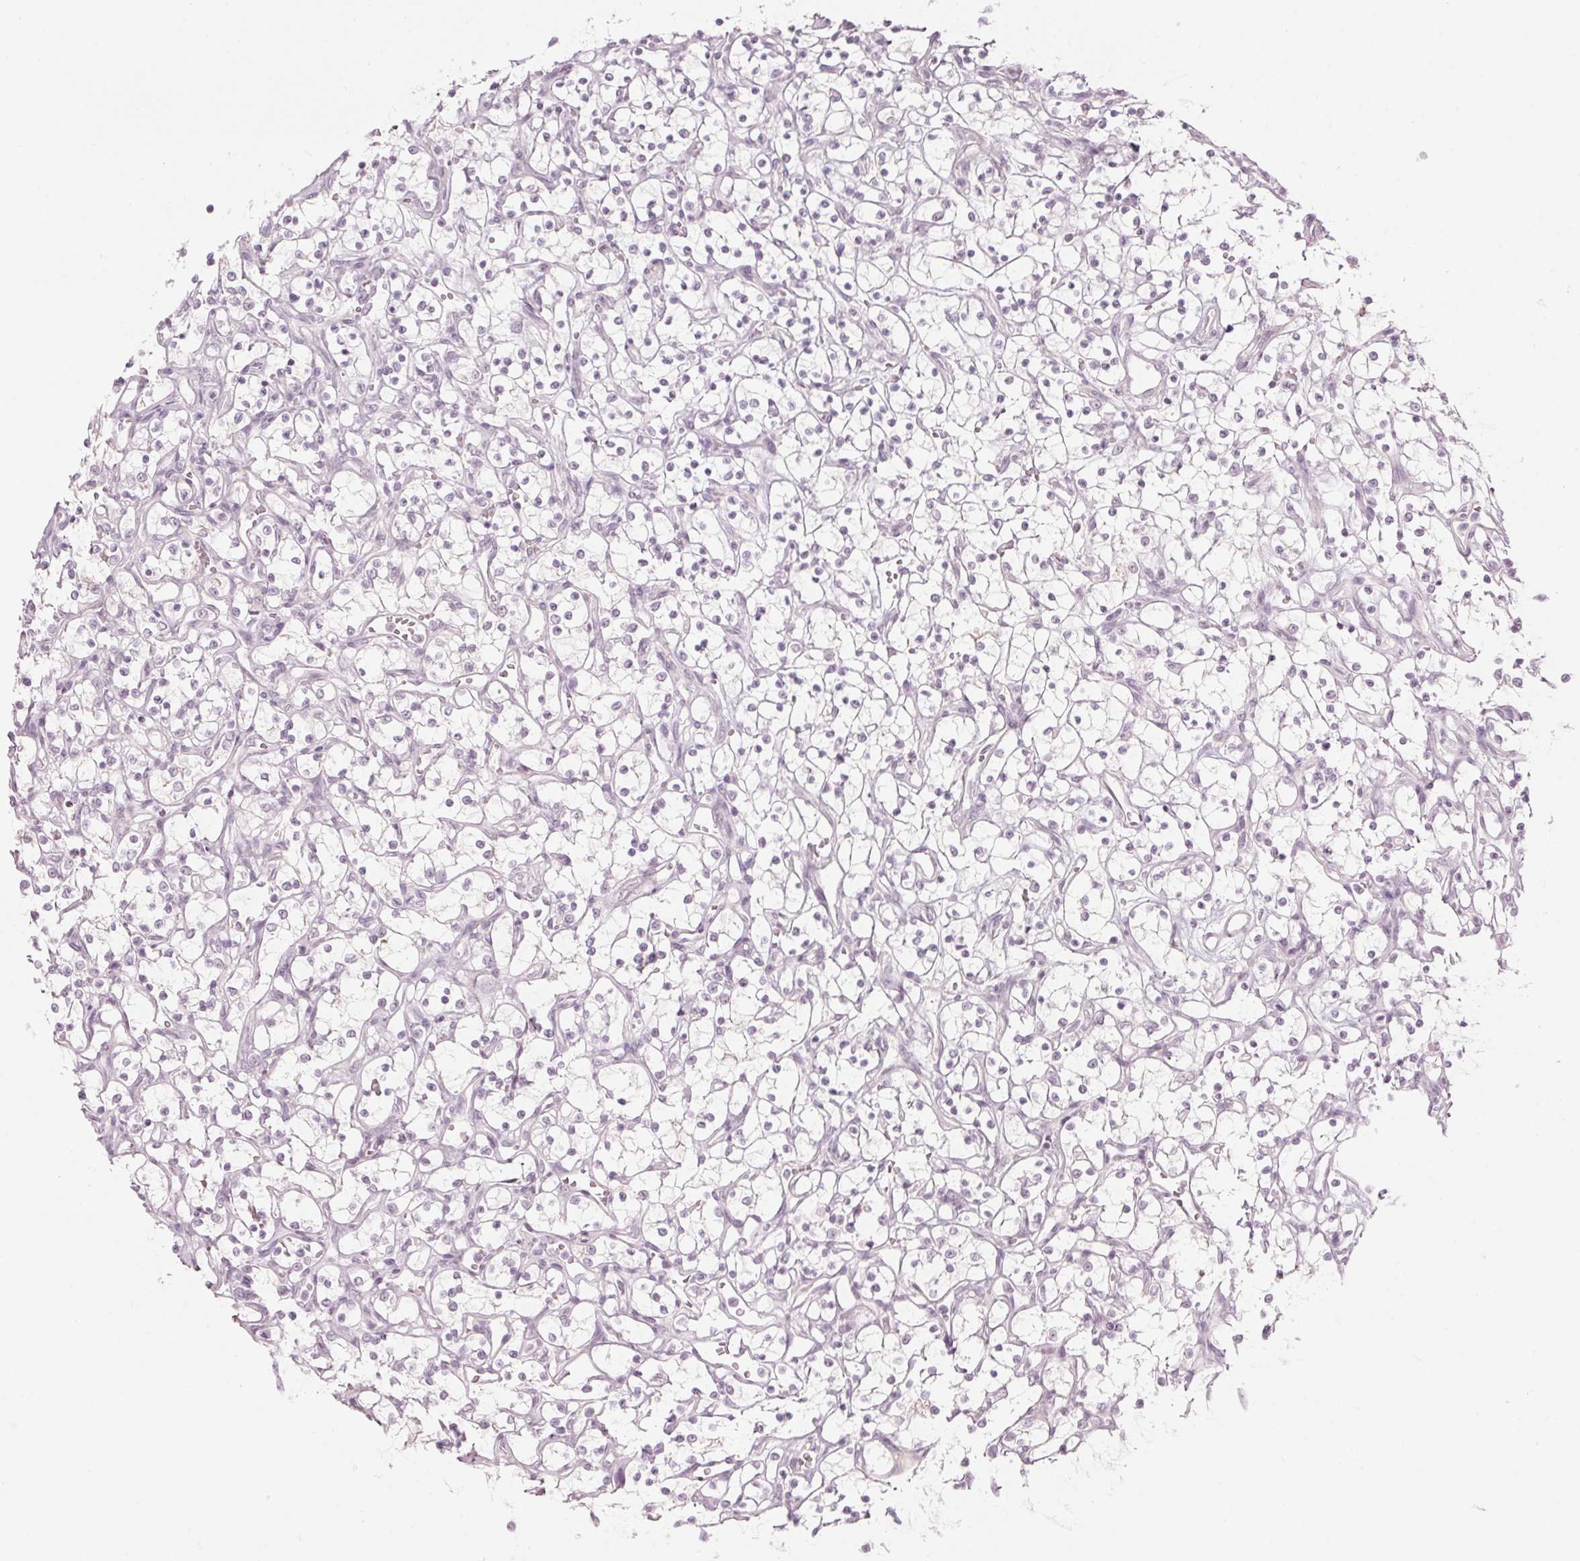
{"staining": {"intensity": "negative", "quantity": "none", "location": "none"}, "tissue": "renal cancer", "cell_type": "Tumor cells", "image_type": "cancer", "snomed": [{"axis": "morphology", "description": "Adenocarcinoma, NOS"}, {"axis": "topography", "description": "Kidney"}], "caption": "Human renal cancer stained for a protein using IHC reveals no positivity in tumor cells.", "gene": "SCTR", "patient": {"sex": "female", "age": 69}}